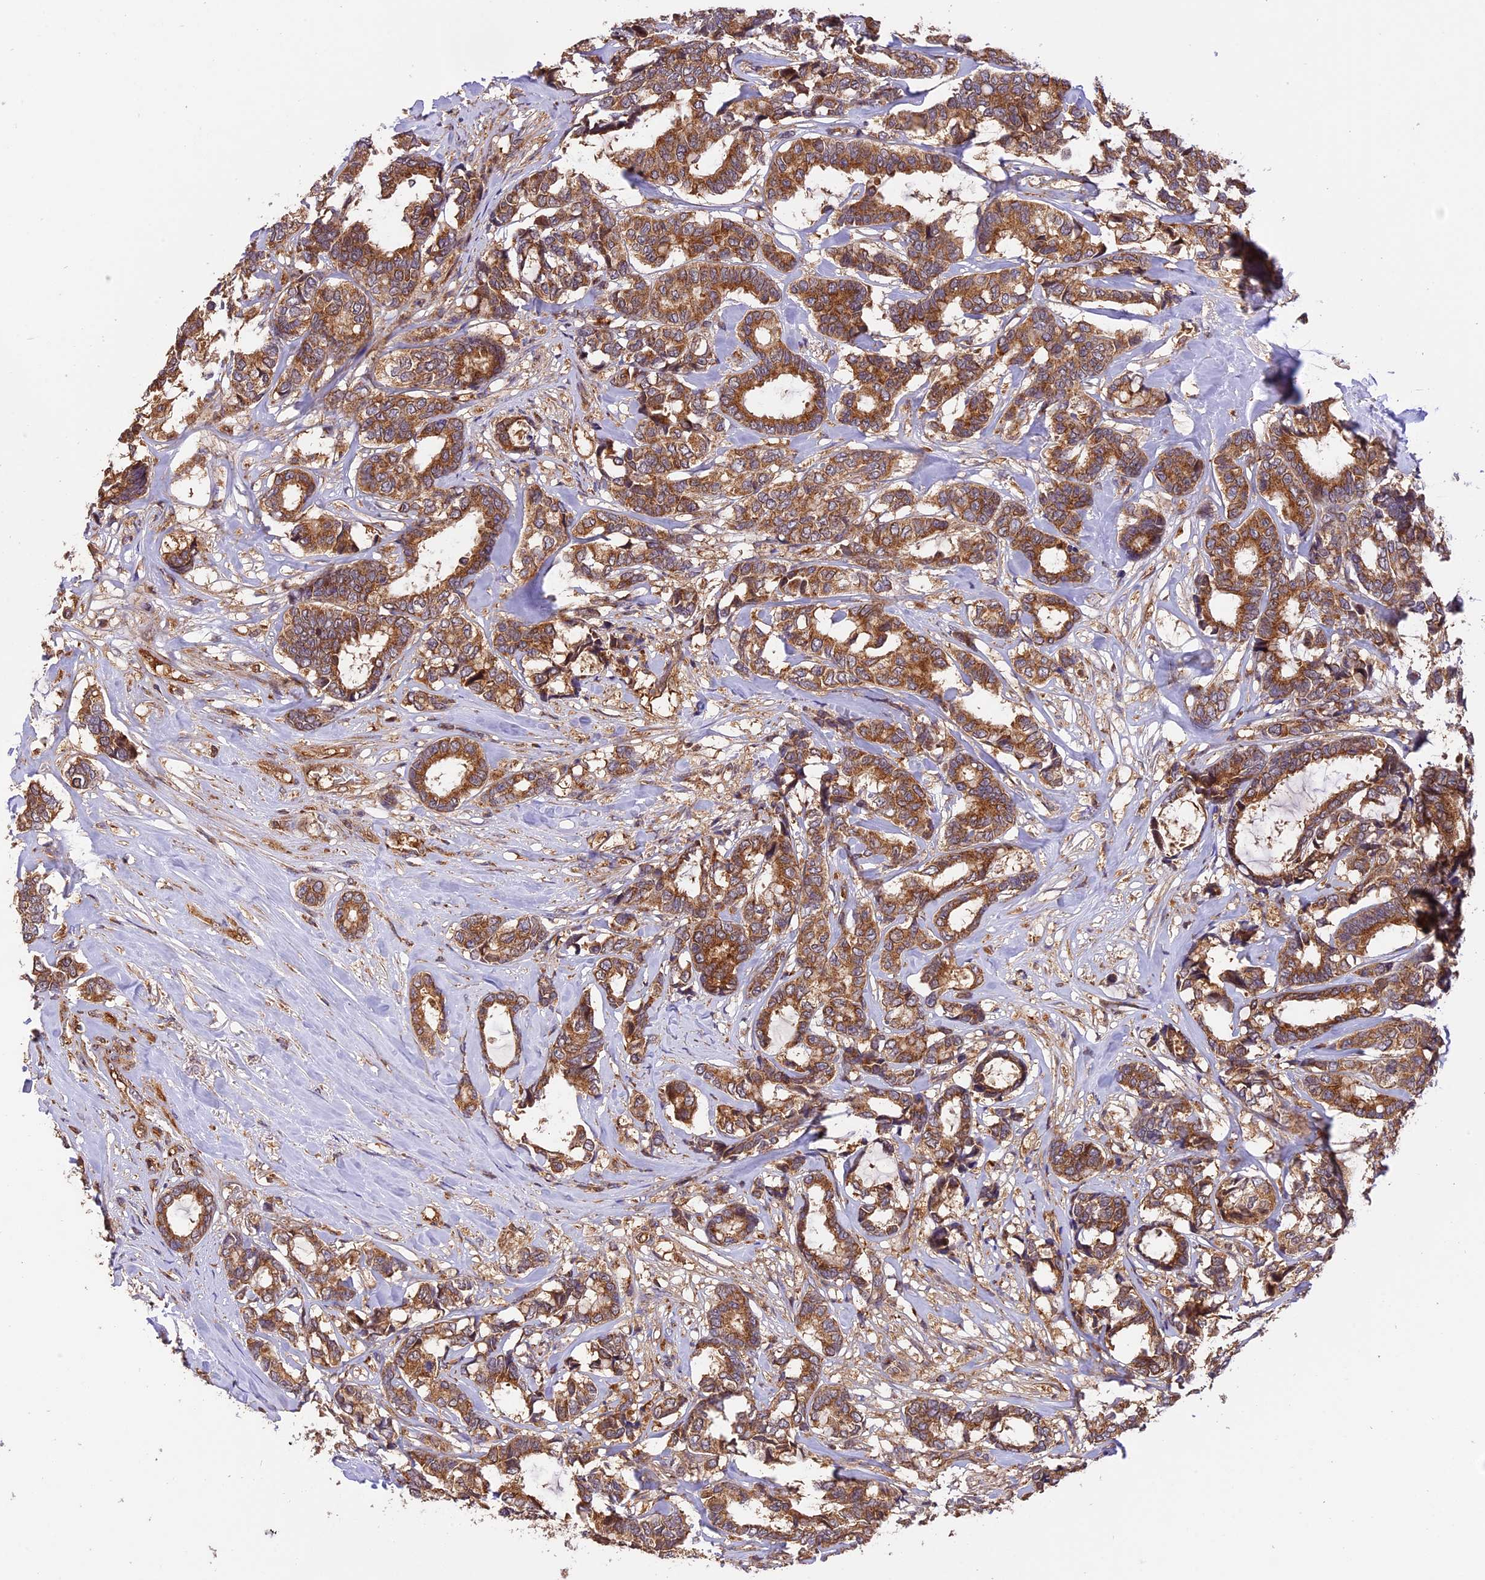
{"staining": {"intensity": "moderate", "quantity": ">75%", "location": "cytoplasmic/membranous"}, "tissue": "breast cancer", "cell_type": "Tumor cells", "image_type": "cancer", "snomed": [{"axis": "morphology", "description": "Duct carcinoma"}, {"axis": "topography", "description": "Breast"}], "caption": "Moderate cytoplasmic/membranous expression is appreciated in about >75% of tumor cells in breast cancer (intraductal carcinoma).", "gene": "PEX3", "patient": {"sex": "female", "age": 87}}